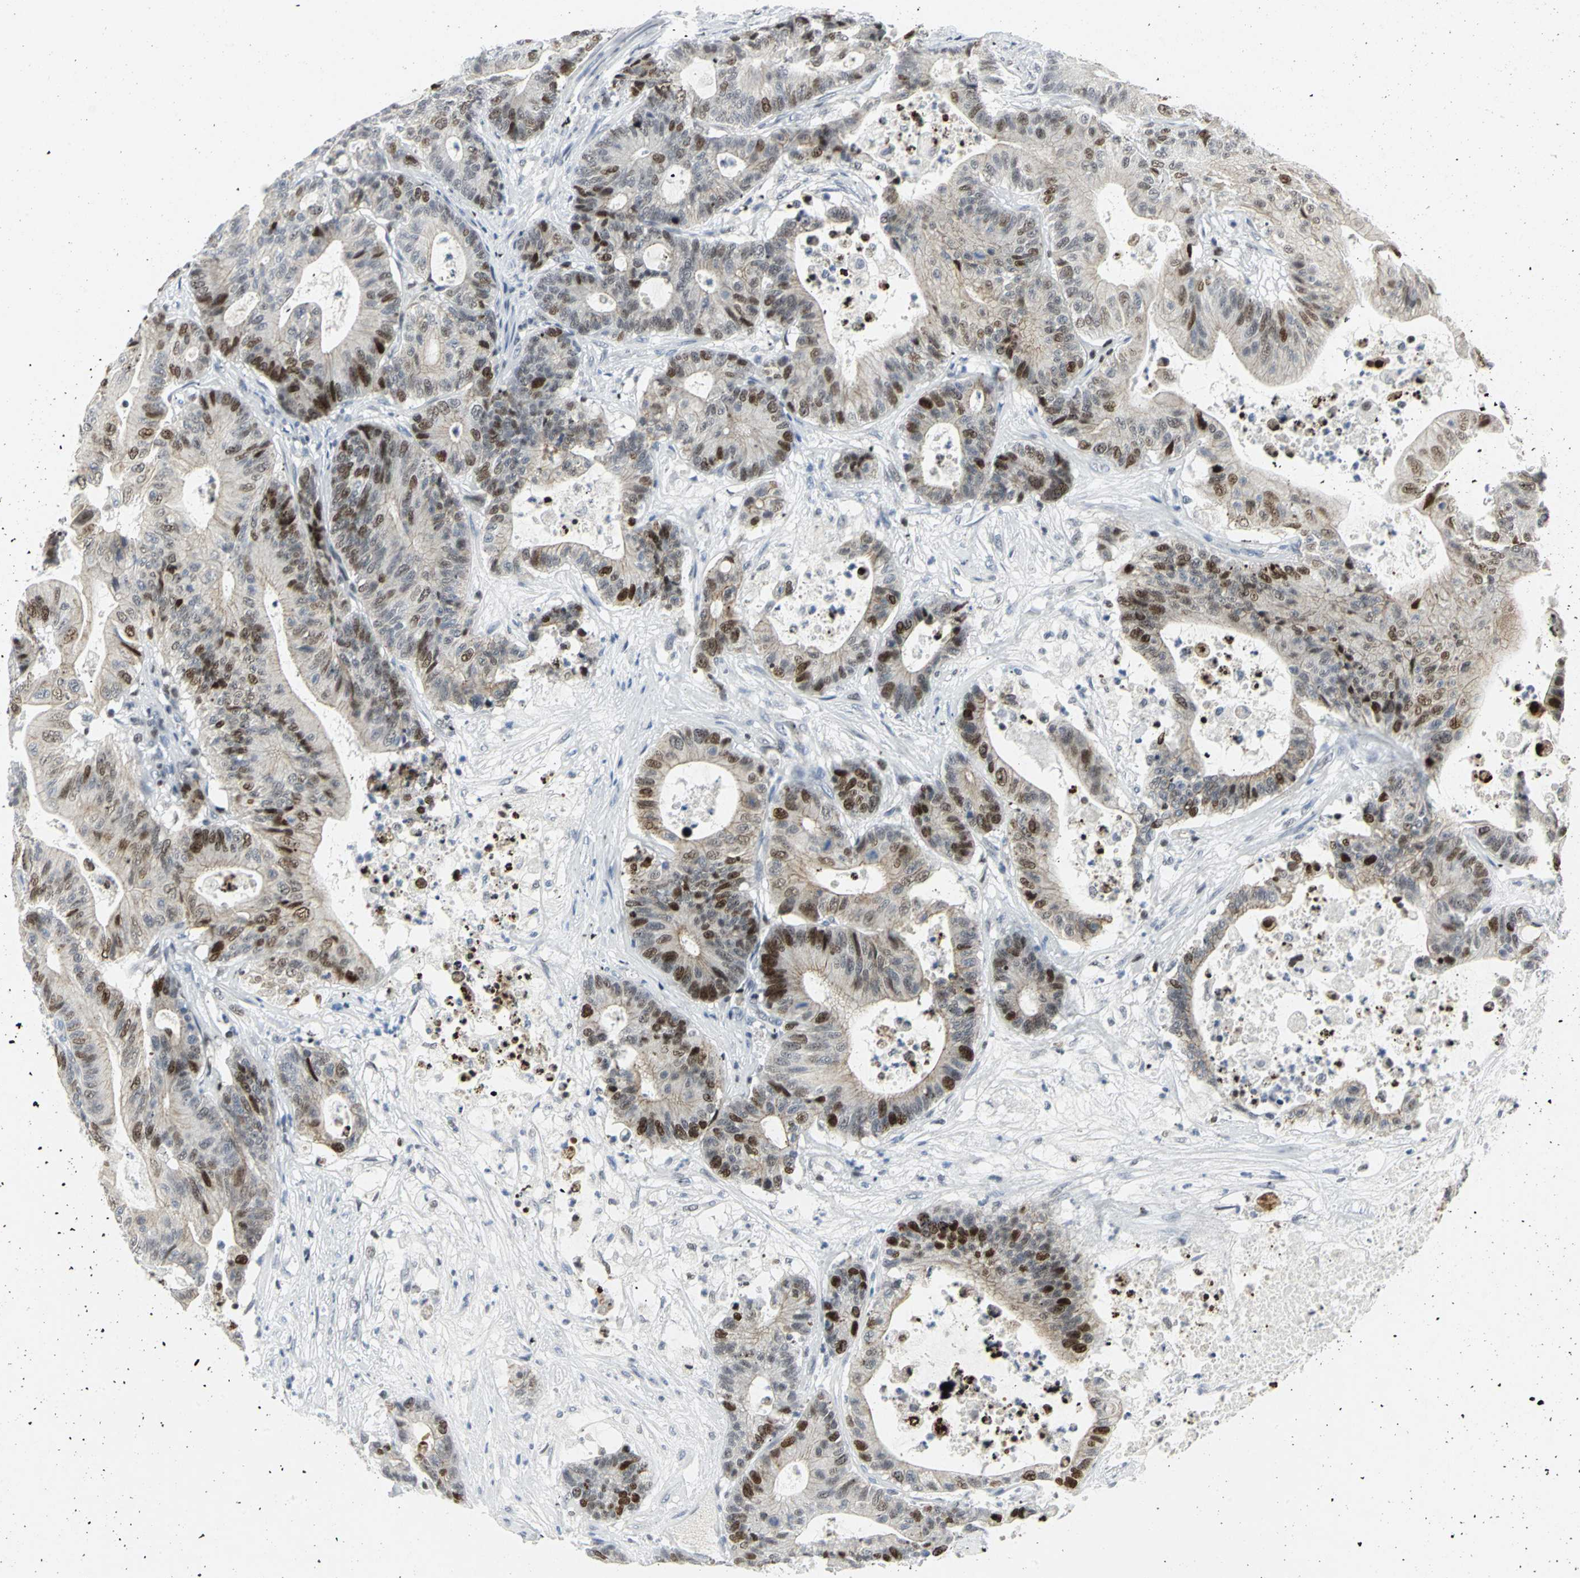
{"staining": {"intensity": "strong", "quantity": "25%-75%", "location": "nuclear"}, "tissue": "colorectal cancer", "cell_type": "Tumor cells", "image_type": "cancer", "snomed": [{"axis": "morphology", "description": "Adenocarcinoma, NOS"}, {"axis": "topography", "description": "Colon"}], "caption": "Tumor cells demonstrate high levels of strong nuclear positivity in about 25%-75% of cells in human adenocarcinoma (colorectal).", "gene": "RPA1", "patient": {"sex": "female", "age": 84}}